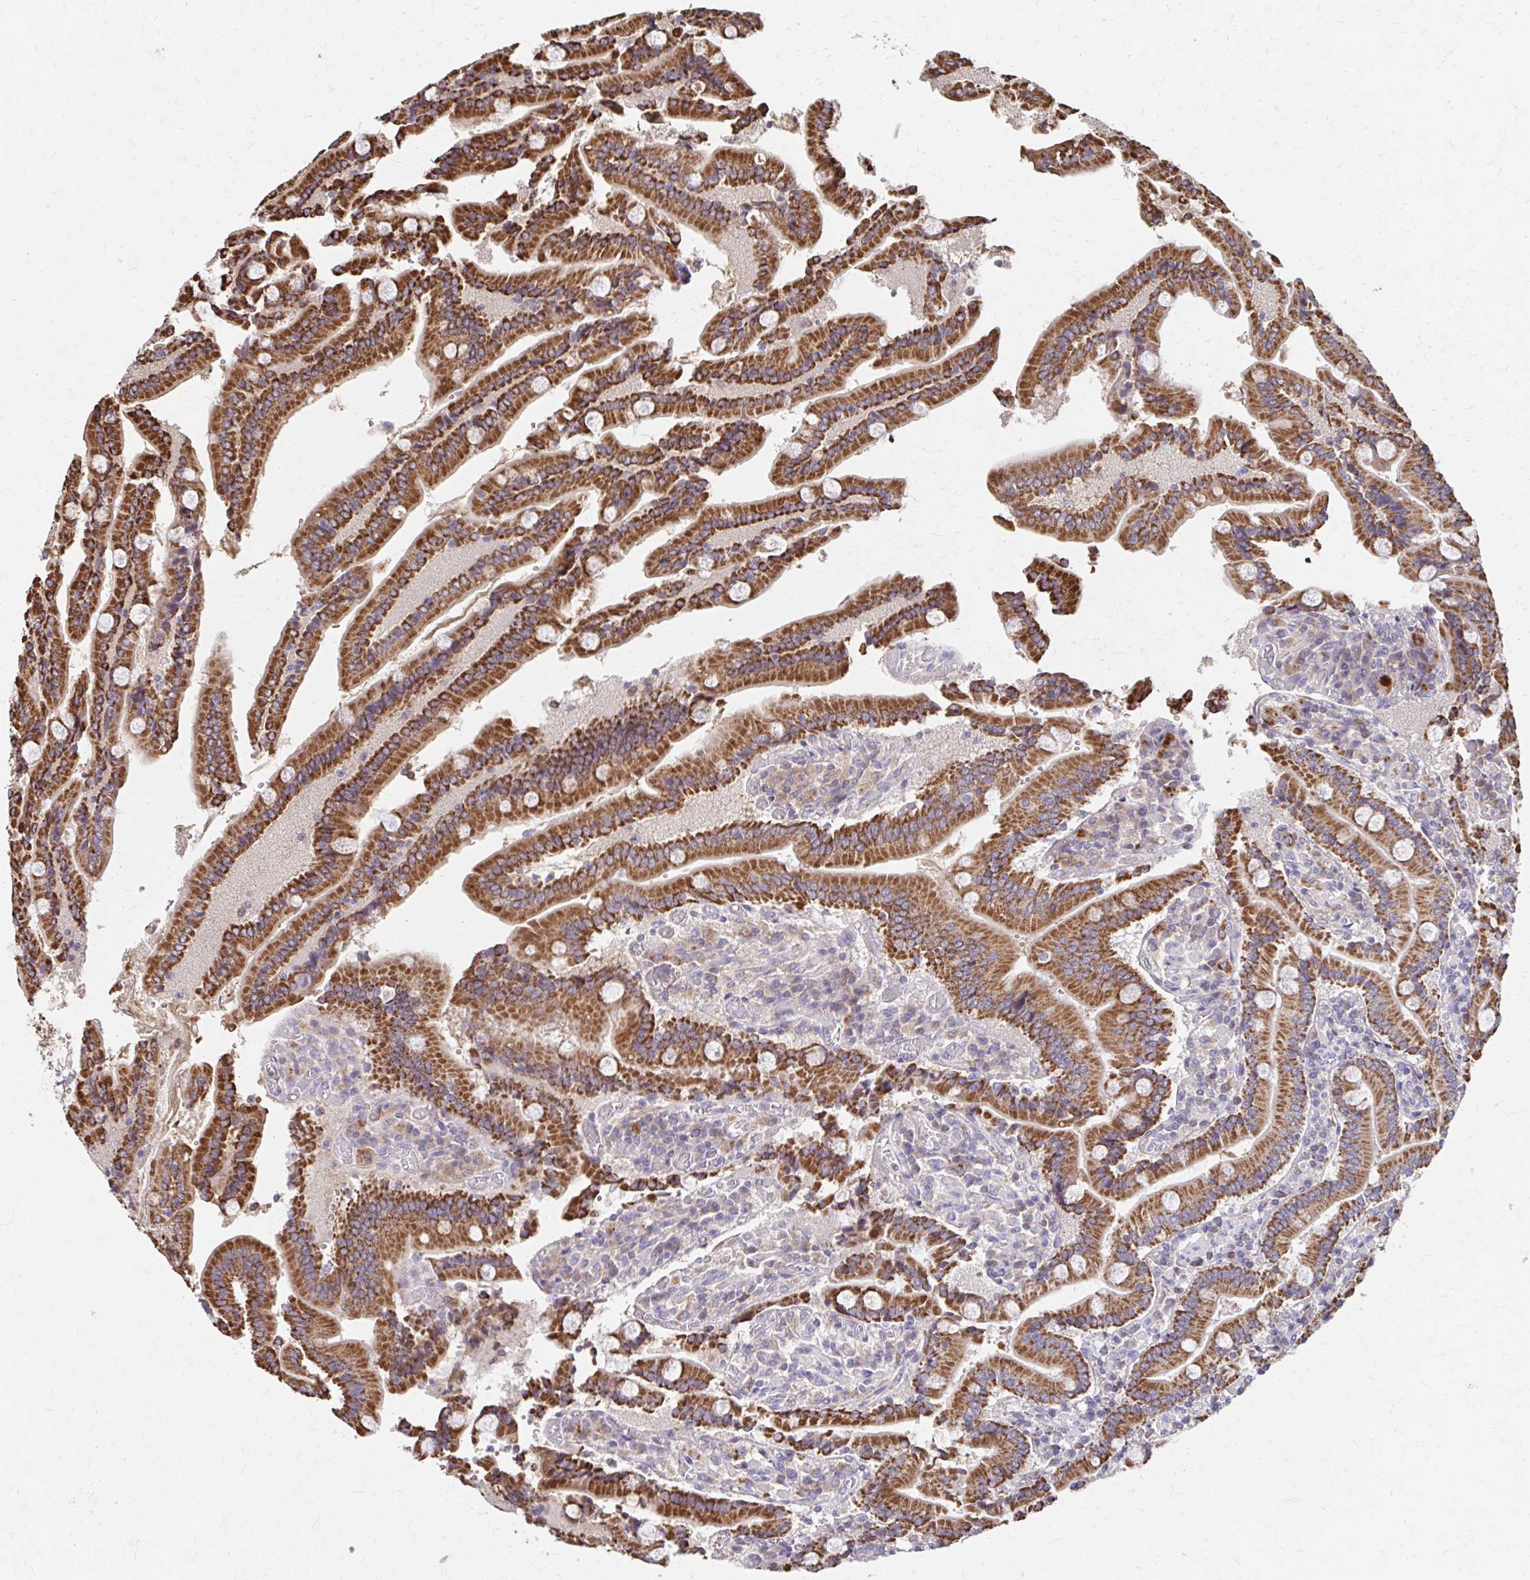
{"staining": {"intensity": "strong", "quantity": ">75%", "location": "cytoplasmic/membranous"}, "tissue": "duodenum", "cell_type": "Glandular cells", "image_type": "normal", "snomed": [{"axis": "morphology", "description": "Normal tissue, NOS"}, {"axis": "topography", "description": "Duodenum"}], "caption": "A photomicrograph of human duodenum stained for a protein demonstrates strong cytoplasmic/membranous brown staining in glandular cells. The staining was performed using DAB to visualize the protein expression in brown, while the nuclei were stained in blue with hematoxylin (Magnification: 20x).", "gene": "HMGCS2", "patient": {"sex": "female", "age": 62}}